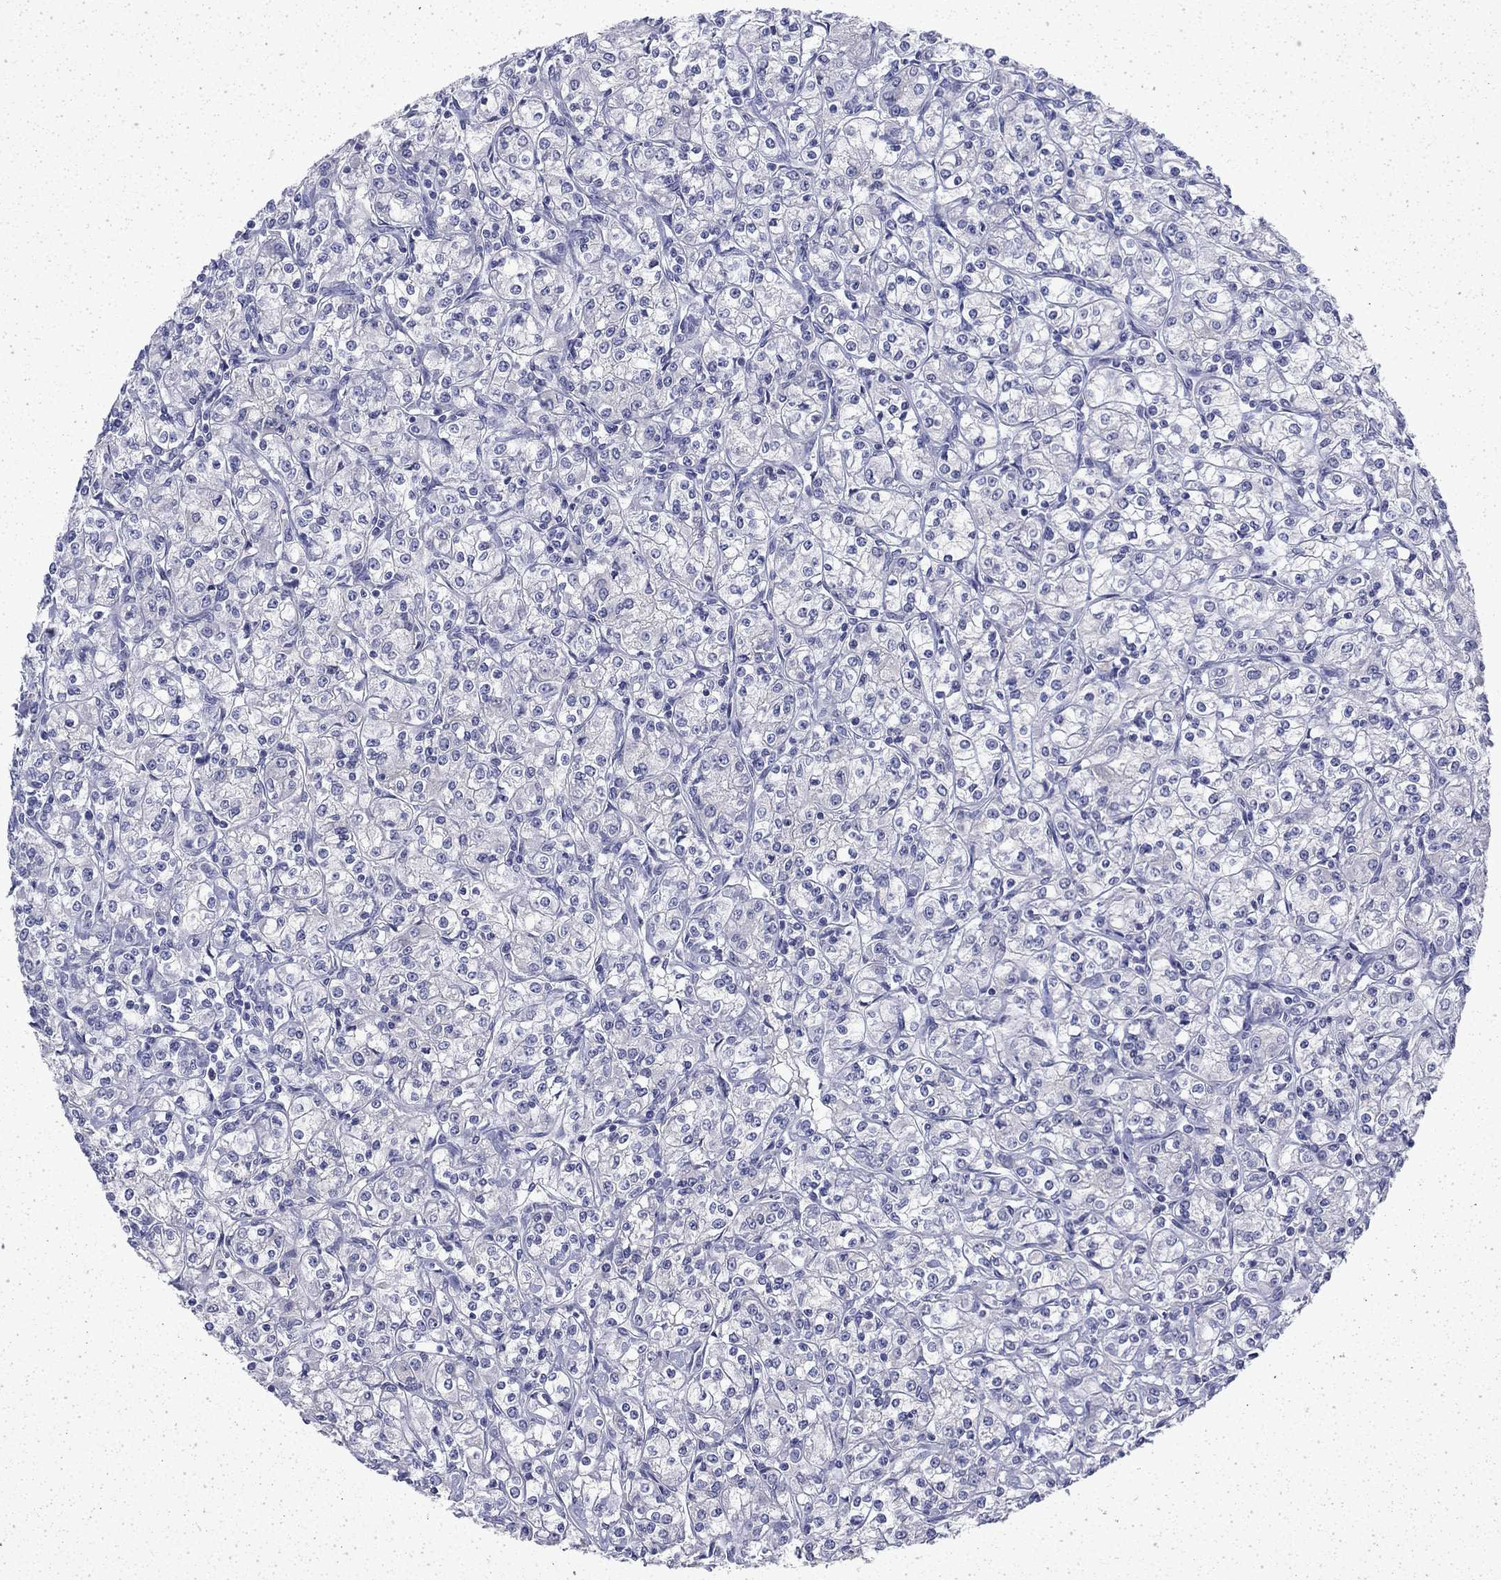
{"staining": {"intensity": "negative", "quantity": "none", "location": "none"}, "tissue": "renal cancer", "cell_type": "Tumor cells", "image_type": "cancer", "snomed": [{"axis": "morphology", "description": "Adenocarcinoma, NOS"}, {"axis": "topography", "description": "Kidney"}], "caption": "A high-resolution image shows immunohistochemistry staining of renal cancer, which reveals no significant staining in tumor cells.", "gene": "ENPP6", "patient": {"sex": "male", "age": 77}}